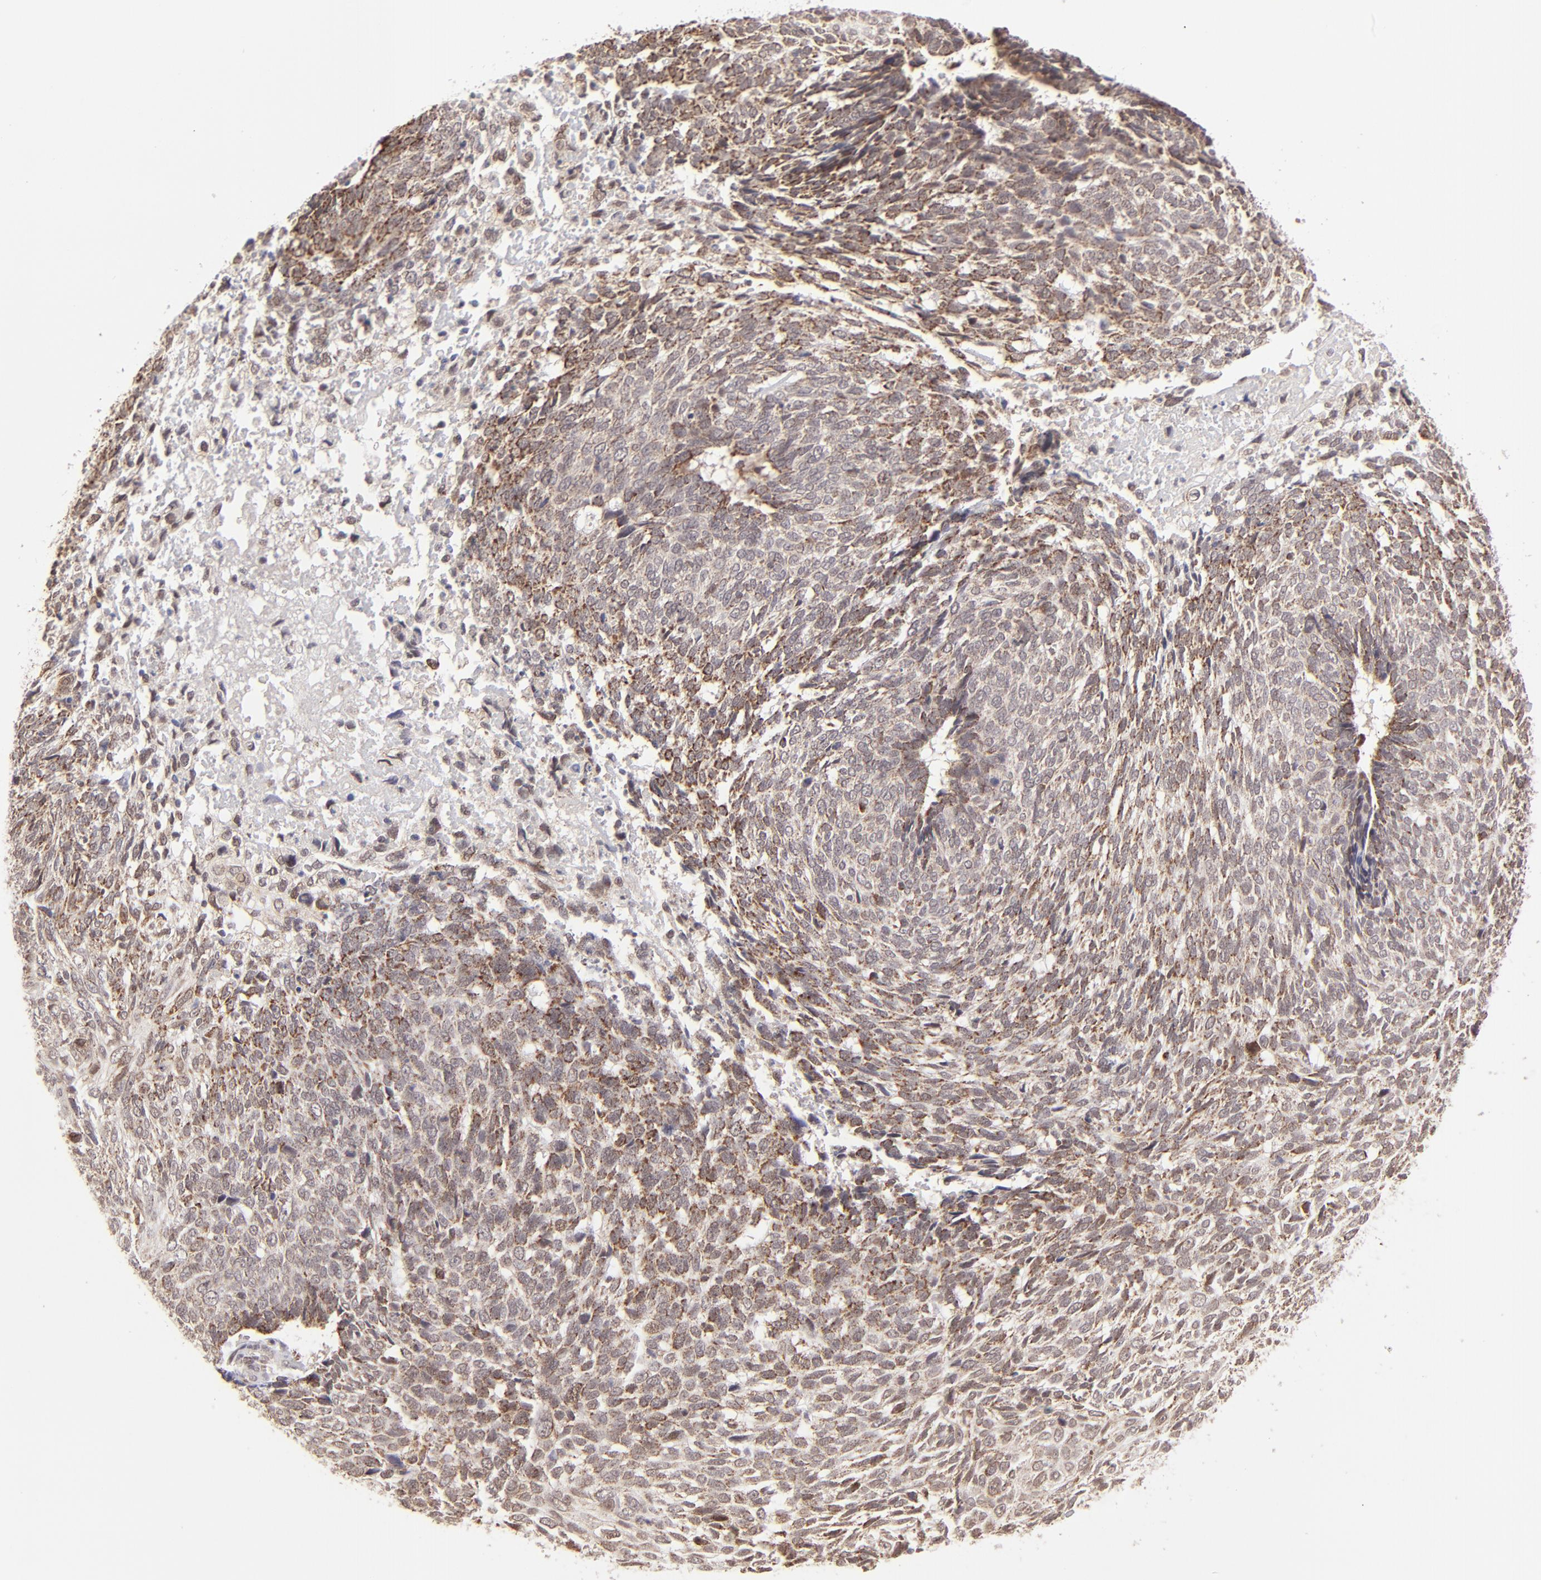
{"staining": {"intensity": "moderate", "quantity": "<25%", "location": "cytoplasmic/membranous"}, "tissue": "skin cancer", "cell_type": "Tumor cells", "image_type": "cancer", "snomed": [{"axis": "morphology", "description": "Basal cell carcinoma"}, {"axis": "topography", "description": "Skin"}], "caption": "Skin basal cell carcinoma tissue demonstrates moderate cytoplasmic/membranous expression in approximately <25% of tumor cells, visualized by immunohistochemistry.", "gene": "SLC15A1", "patient": {"sex": "male", "age": 72}}